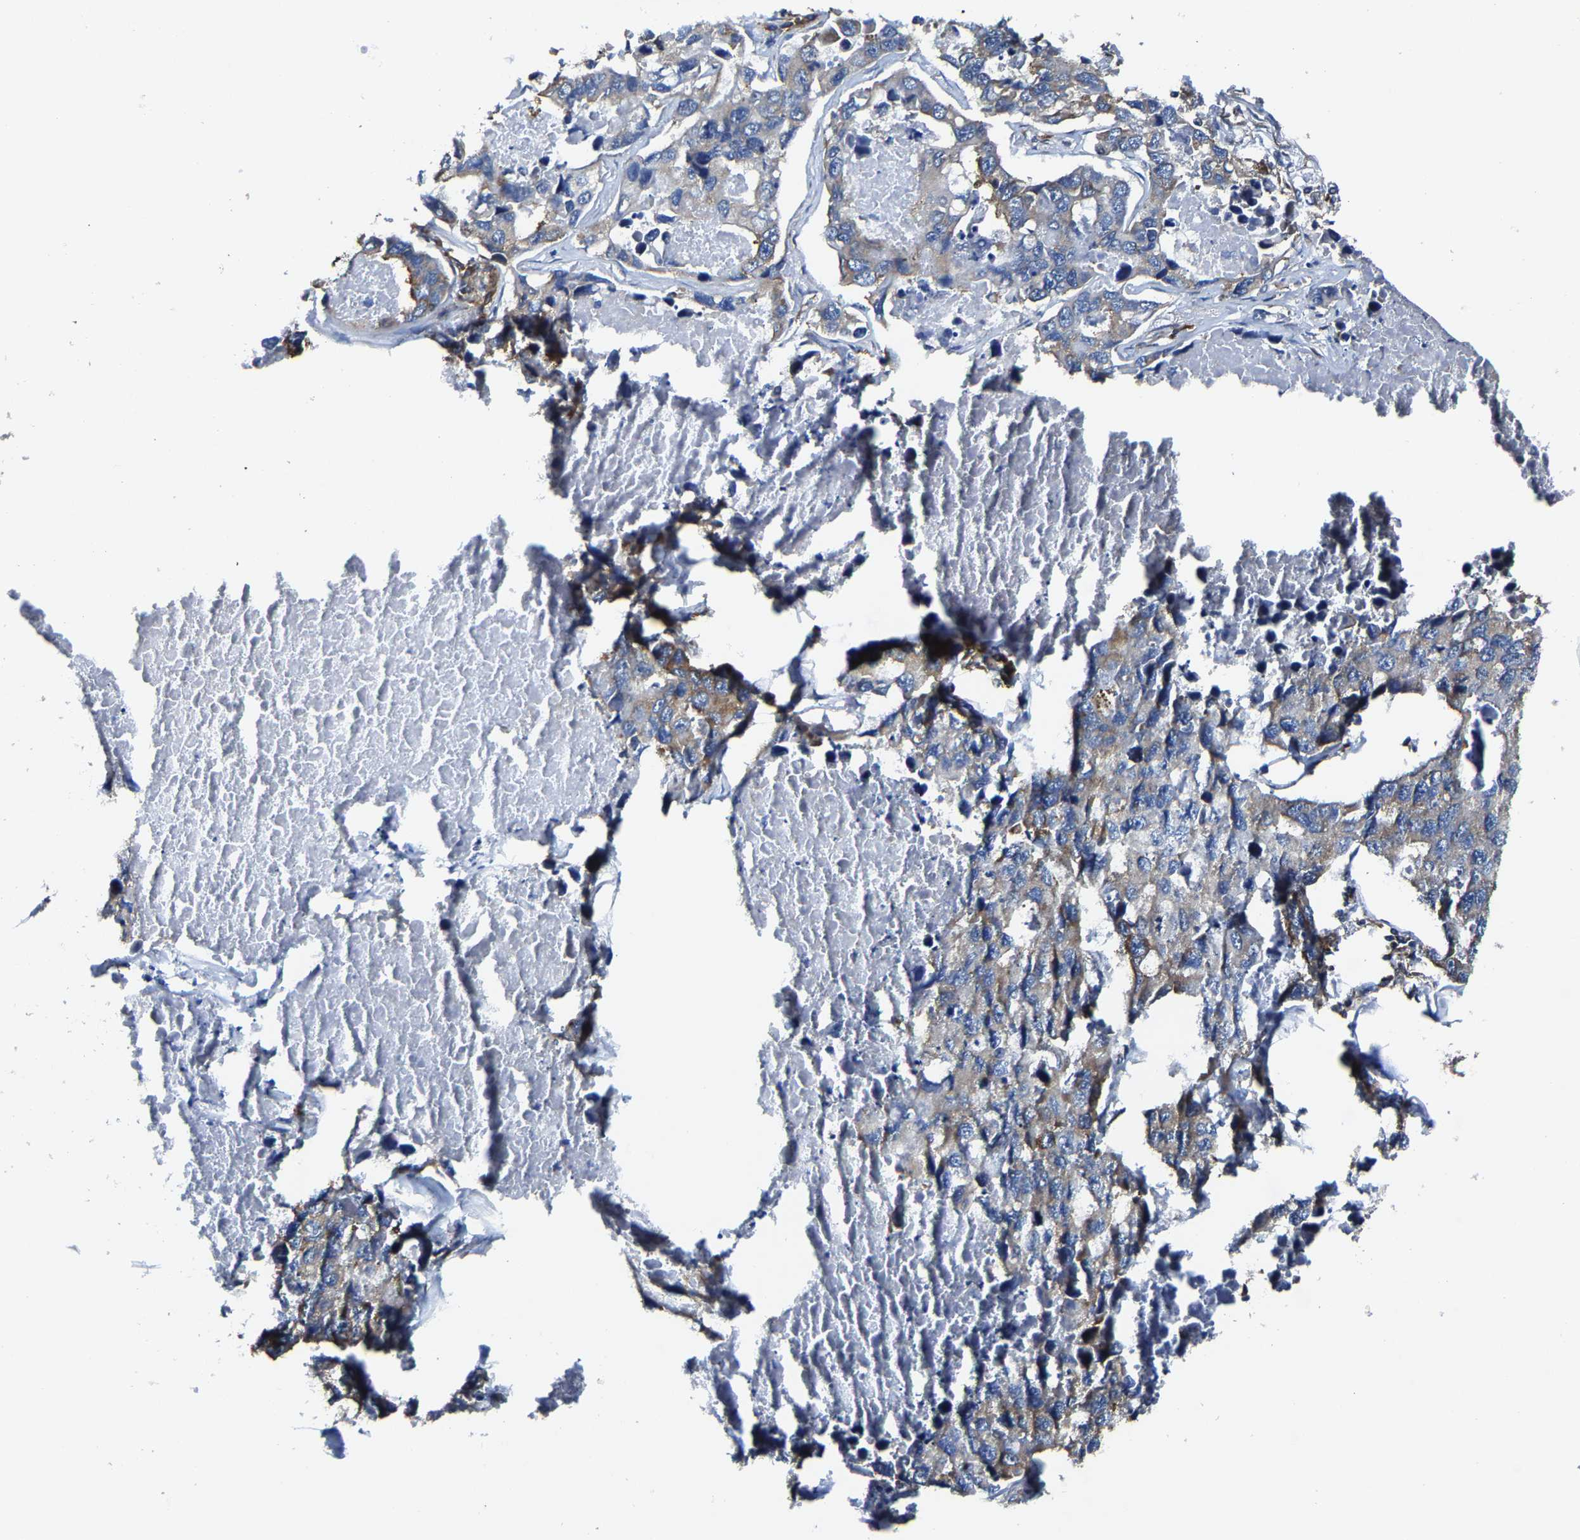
{"staining": {"intensity": "weak", "quantity": "25%-75%", "location": "cytoplasmic/membranous"}, "tissue": "lung cancer", "cell_type": "Tumor cells", "image_type": "cancer", "snomed": [{"axis": "morphology", "description": "Adenocarcinoma, NOS"}, {"axis": "topography", "description": "Lung"}], "caption": "The image demonstrates staining of lung cancer (adenocarcinoma), revealing weak cytoplasmic/membranous protein expression (brown color) within tumor cells.", "gene": "G3BP2", "patient": {"sex": "male", "age": 64}}